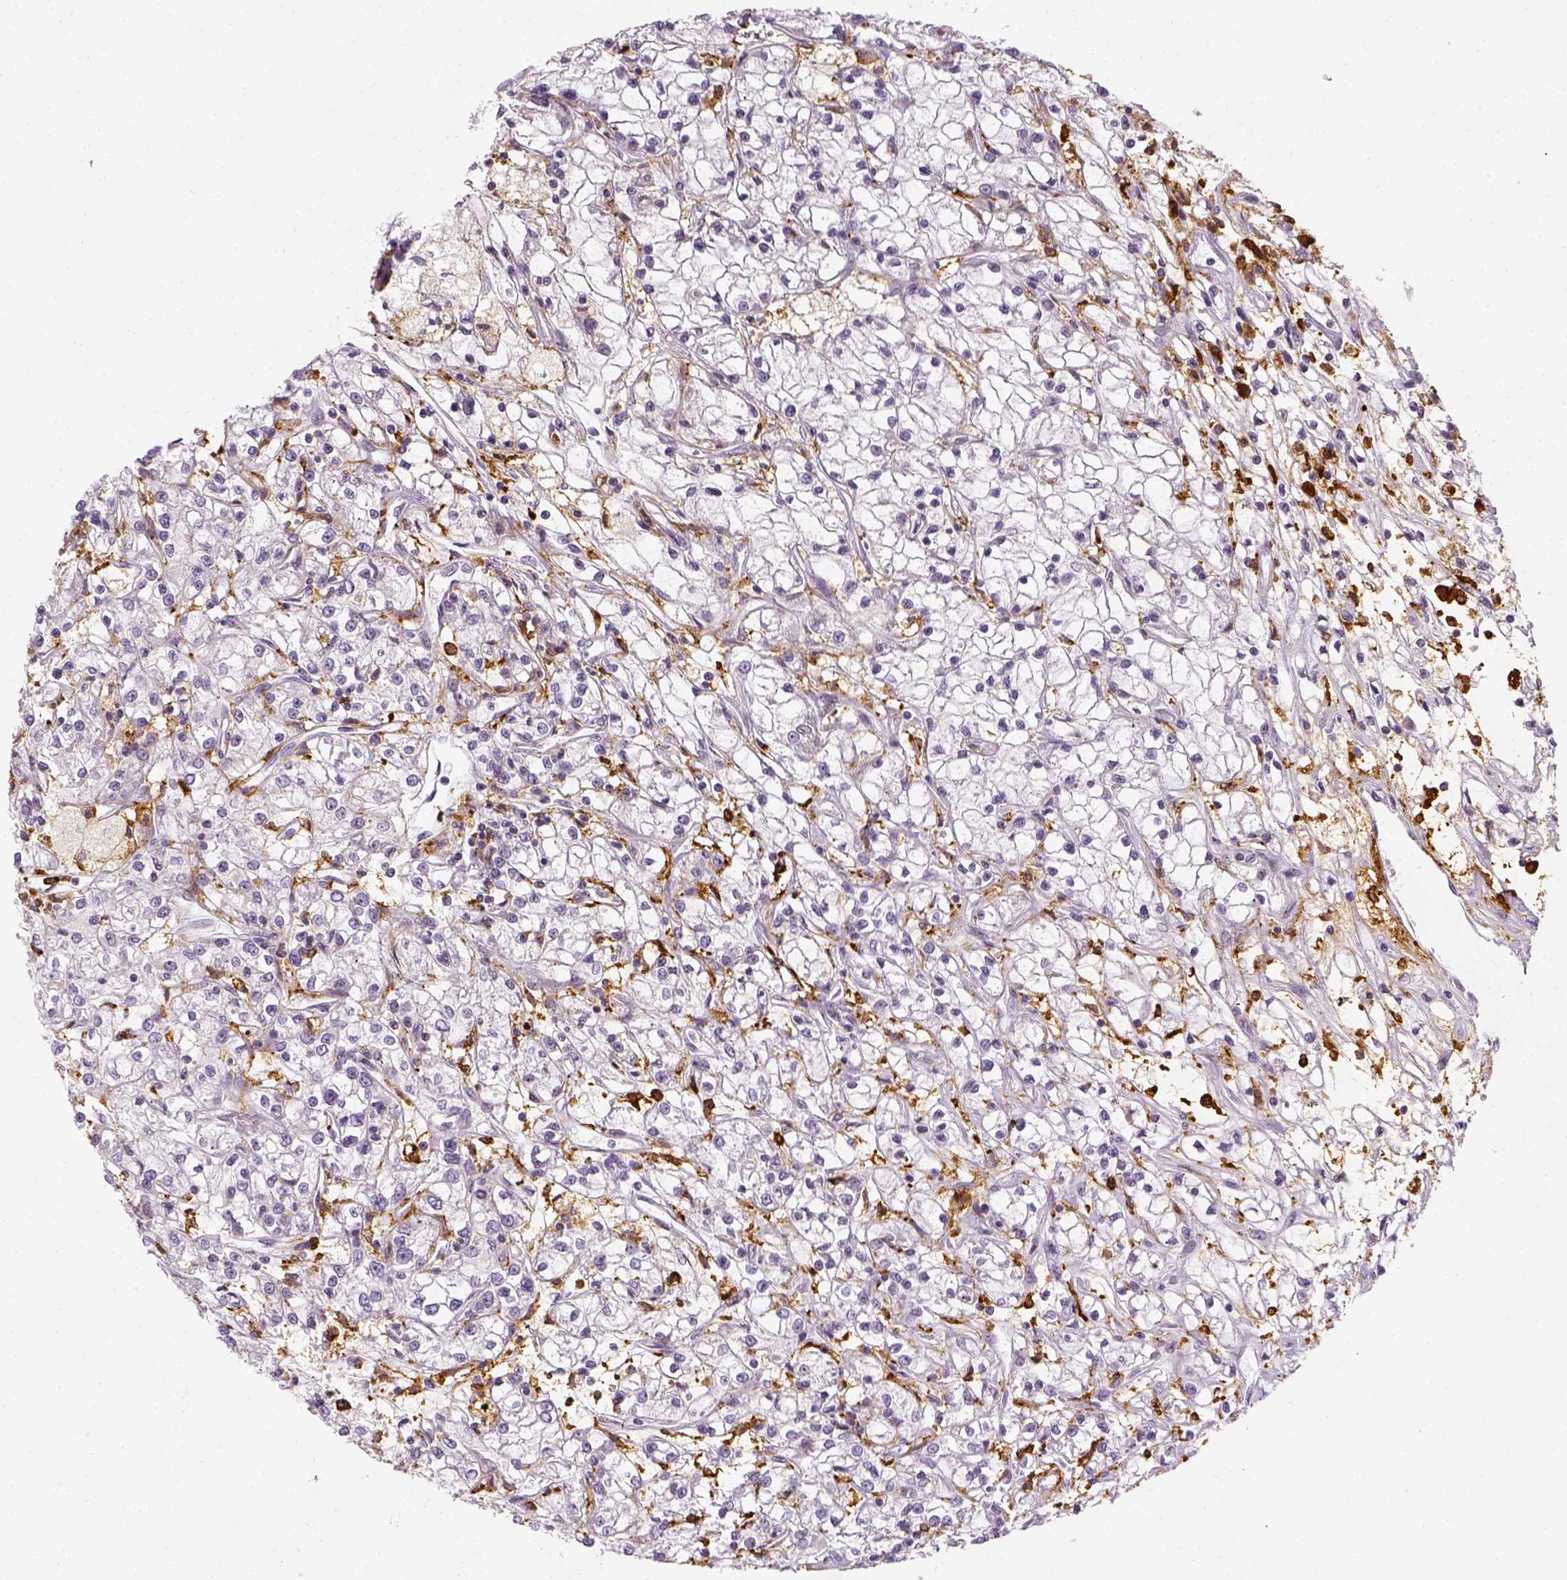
{"staining": {"intensity": "negative", "quantity": "none", "location": "none"}, "tissue": "renal cancer", "cell_type": "Tumor cells", "image_type": "cancer", "snomed": [{"axis": "morphology", "description": "Adenocarcinoma, NOS"}, {"axis": "topography", "description": "Kidney"}], "caption": "This is a image of immunohistochemistry (IHC) staining of renal adenocarcinoma, which shows no staining in tumor cells. (DAB immunohistochemistry visualized using brightfield microscopy, high magnification).", "gene": "CD14", "patient": {"sex": "female", "age": 59}}